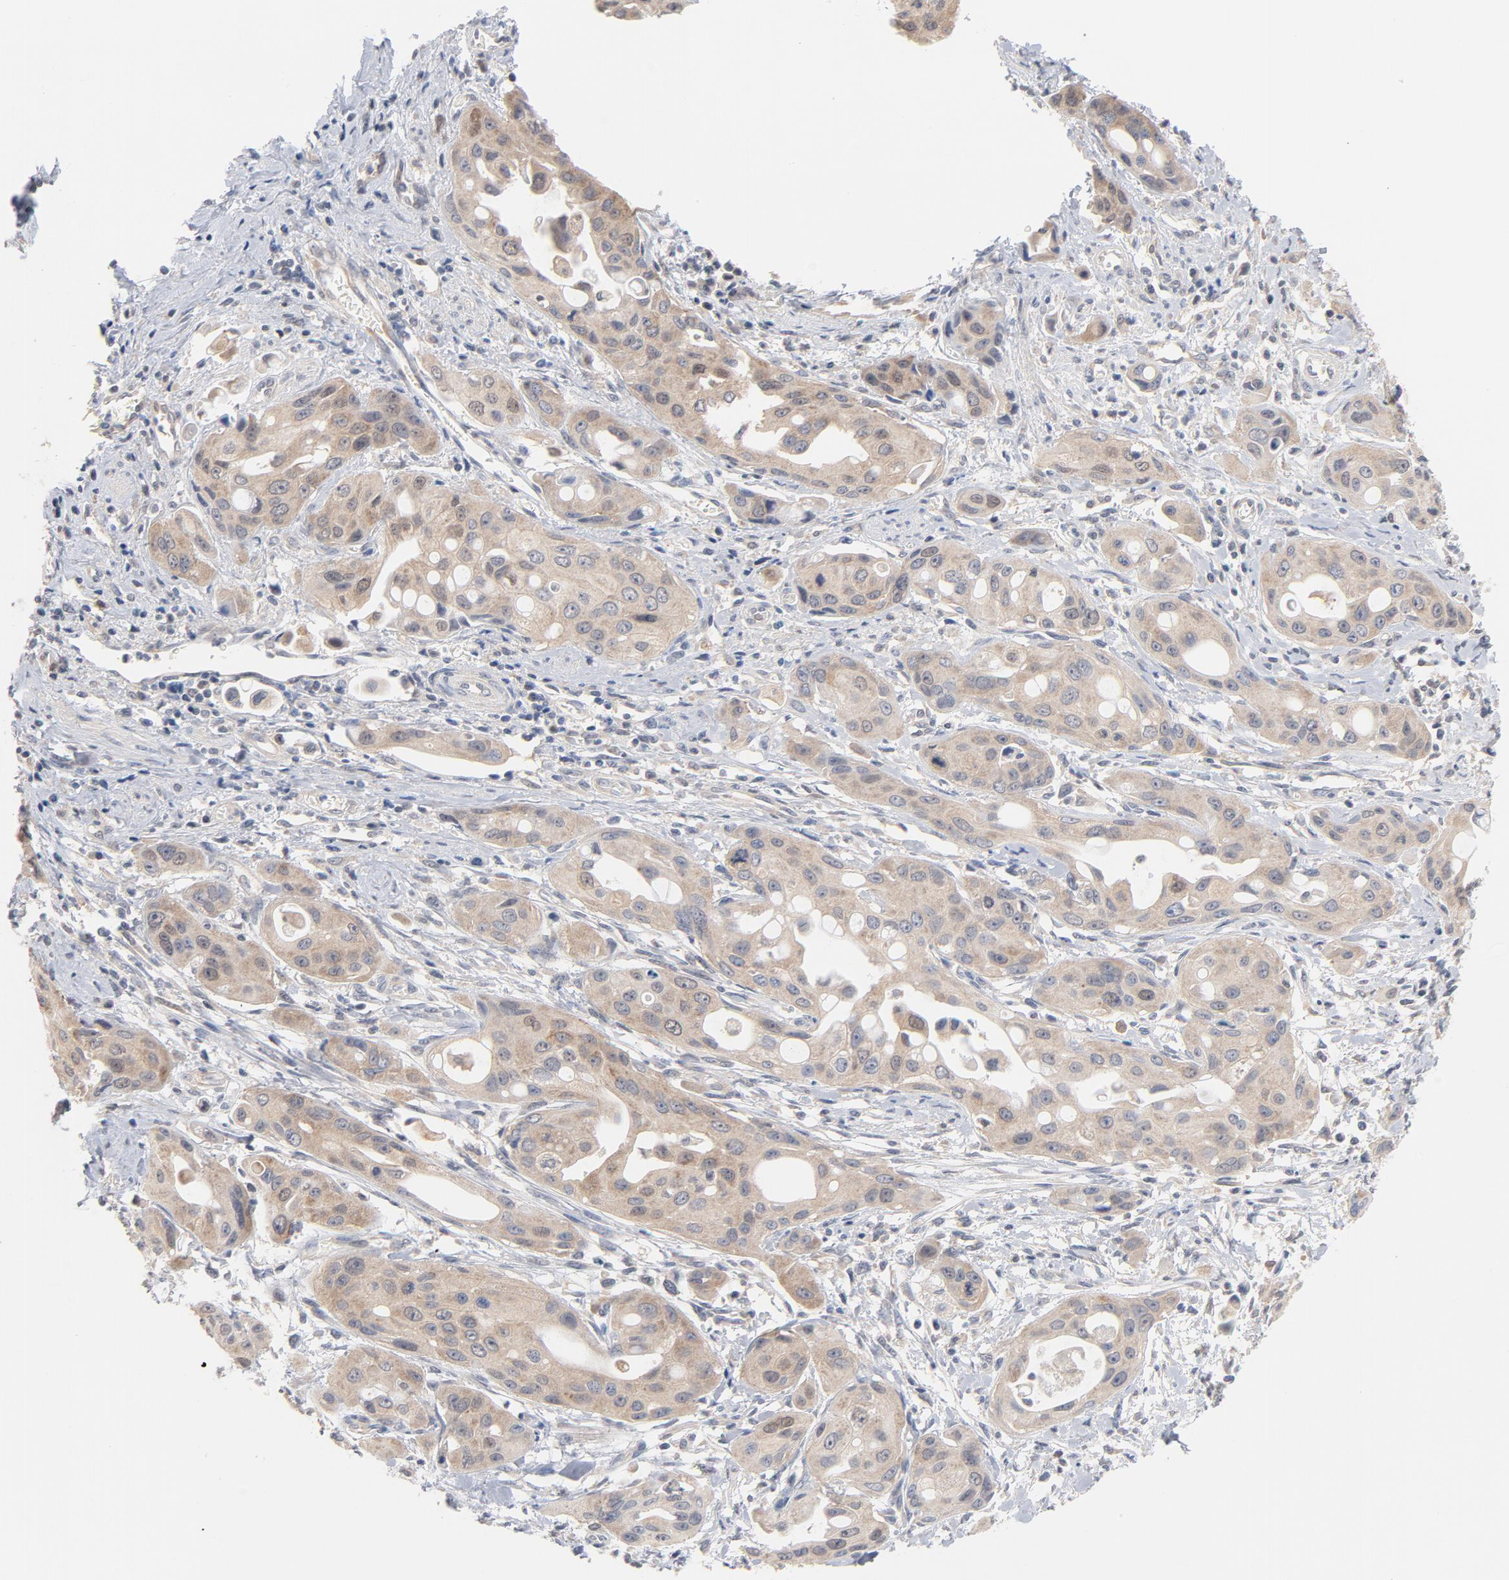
{"staining": {"intensity": "weak", "quantity": "25%-75%", "location": "cytoplasmic/membranous"}, "tissue": "pancreatic cancer", "cell_type": "Tumor cells", "image_type": "cancer", "snomed": [{"axis": "morphology", "description": "Adenocarcinoma, NOS"}, {"axis": "topography", "description": "Pancreas"}], "caption": "Approximately 25%-75% of tumor cells in pancreatic adenocarcinoma demonstrate weak cytoplasmic/membranous protein positivity as visualized by brown immunohistochemical staining.", "gene": "UBL4A", "patient": {"sex": "female", "age": 60}}